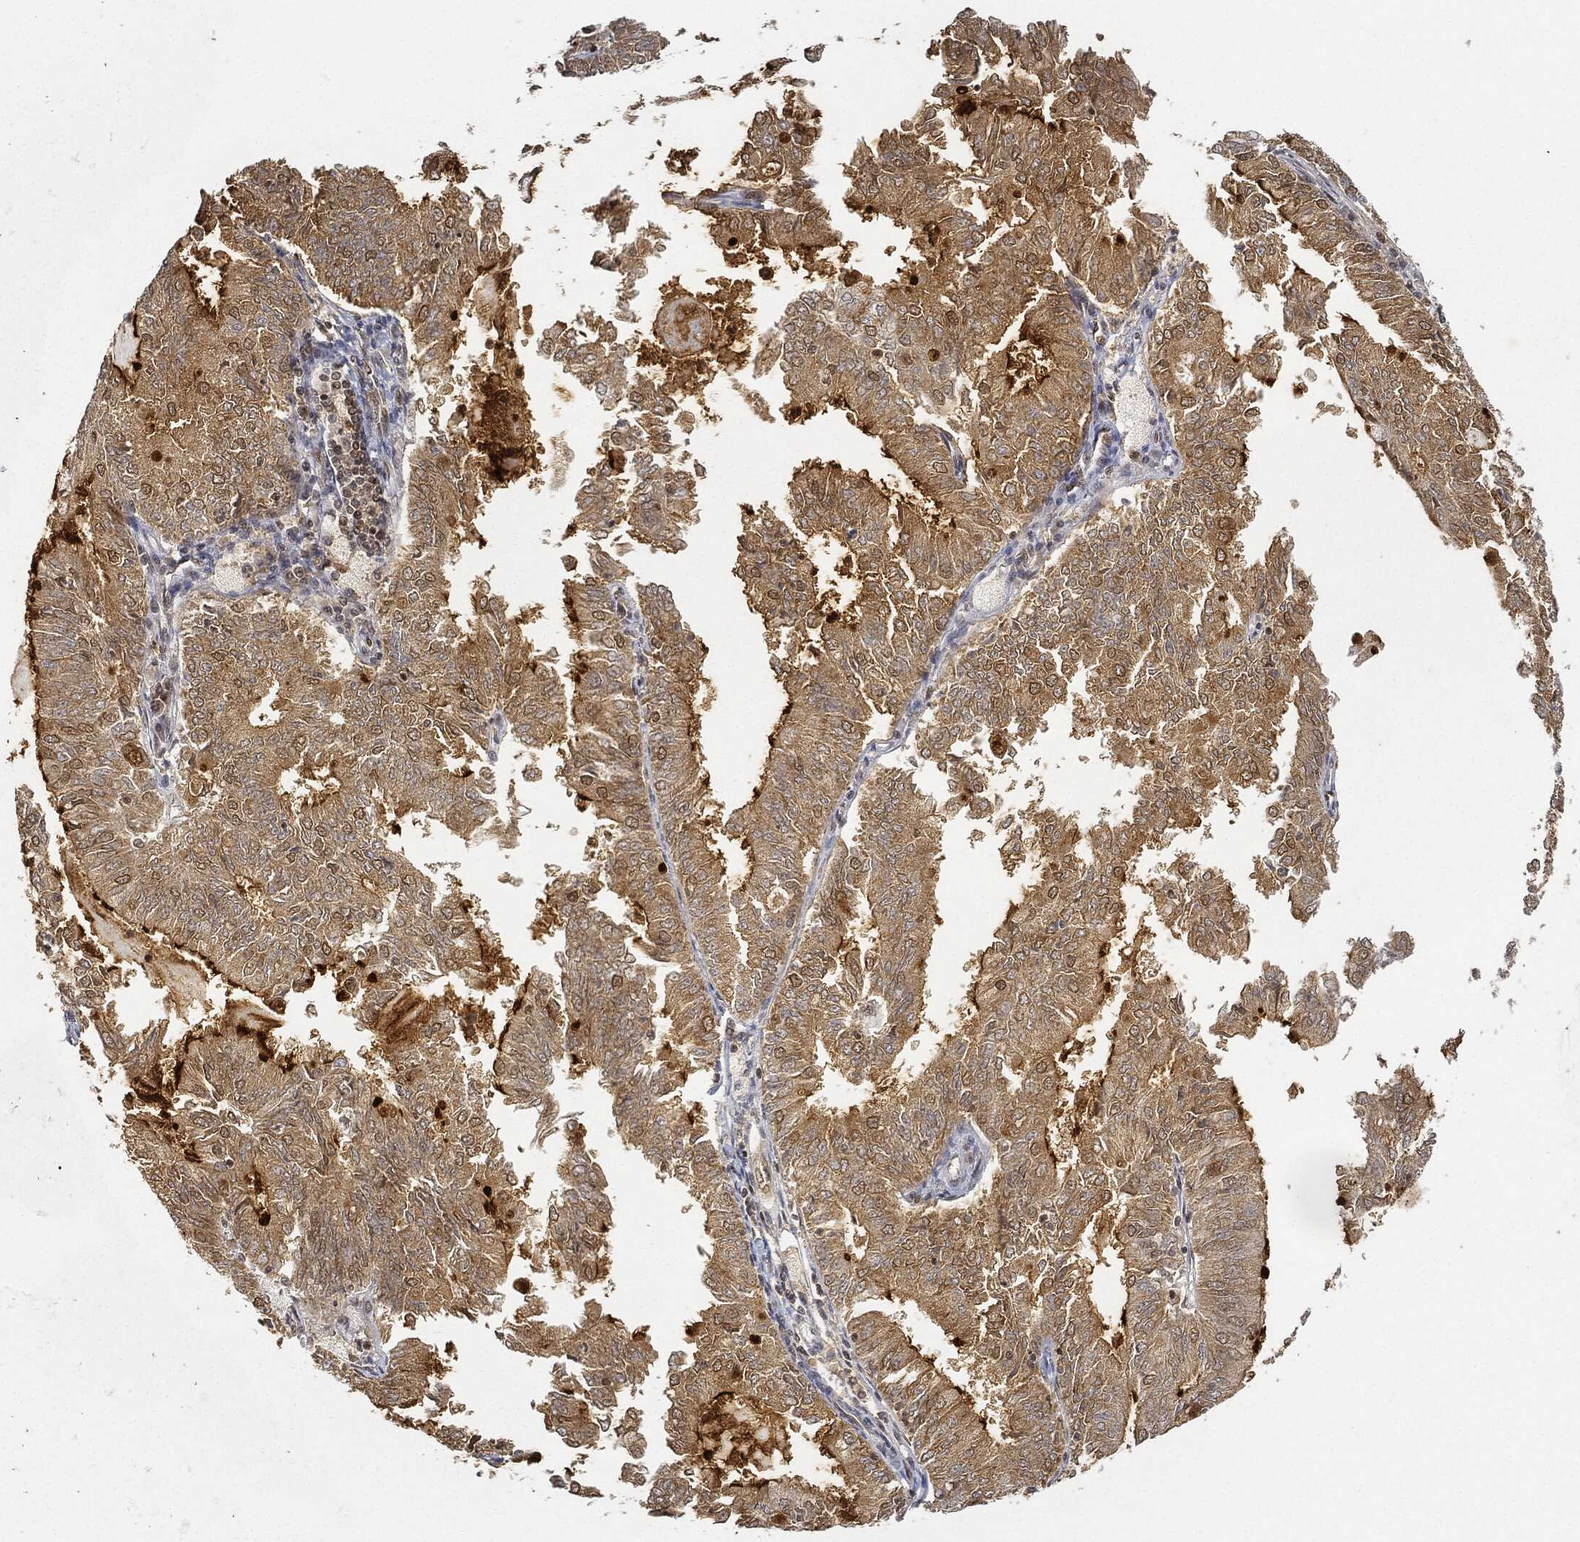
{"staining": {"intensity": "strong", "quantity": "25%-75%", "location": "cytoplasmic/membranous"}, "tissue": "endometrial cancer", "cell_type": "Tumor cells", "image_type": "cancer", "snomed": [{"axis": "morphology", "description": "Adenocarcinoma, NOS"}, {"axis": "topography", "description": "Endometrium"}], "caption": "Immunohistochemical staining of human adenocarcinoma (endometrial) reveals high levels of strong cytoplasmic/membranous staining in approximately 25%-75% of tumor cells. Using DAB (3,3'-diaminobenzidine) (brown) and hematoxylin (blue) stains, captured at high magnification using brightfield microscopy.", "gene": "CIB1", "patient": {"sex": "female", "age": 57}}